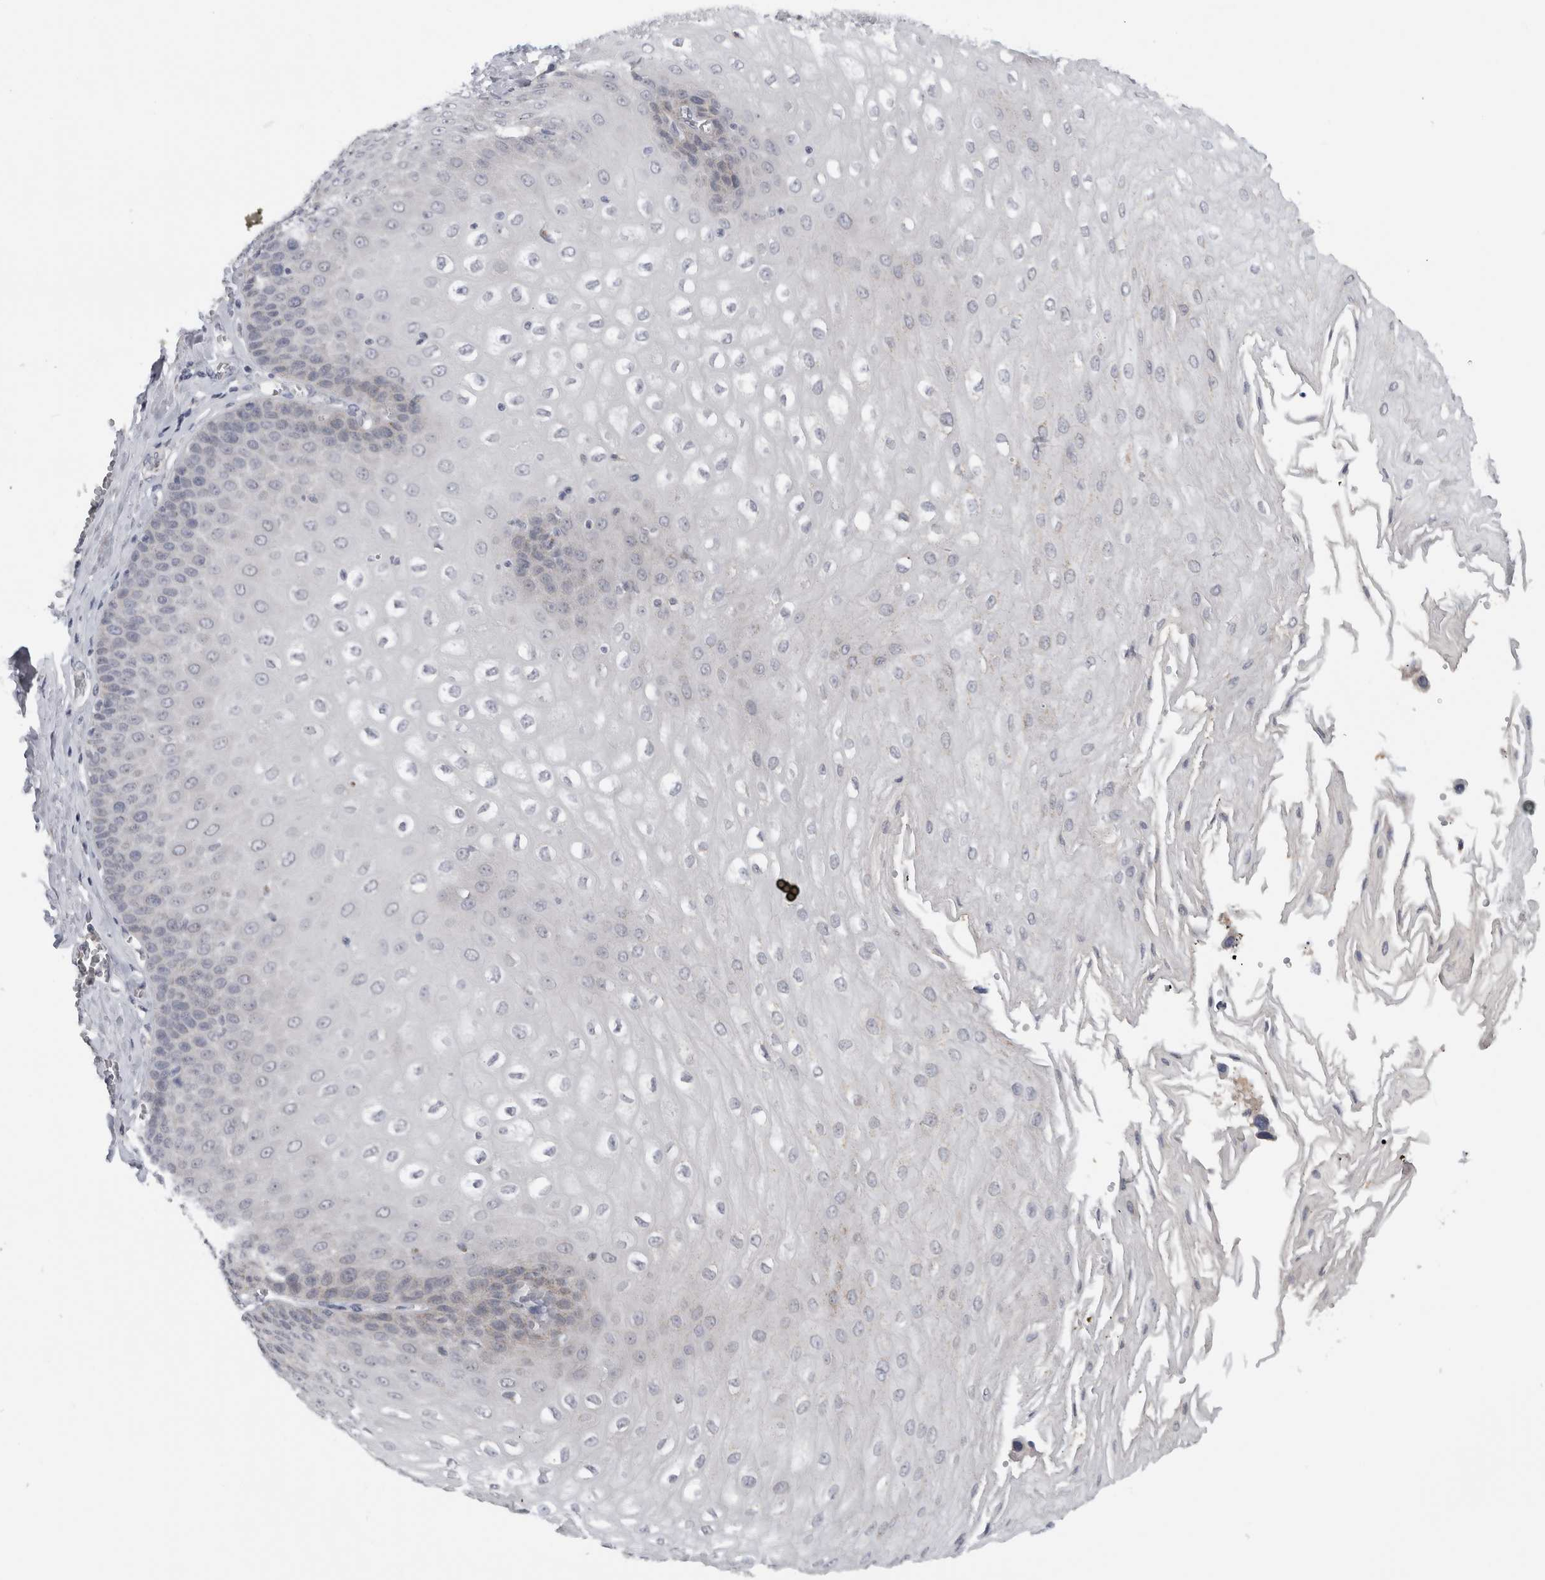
{"staining": {"intensity": "negative", "quantity": "none", "location": "none"}, "tissue": "esophagus", "cell_type": "Squamous epithelial cells", "image_type": "normal", "snomed": [{"axis": "morphology", "description": "Normal tissue, NOS"}, {"axis": "topography", "description": "Esophagus"}], "caption": "Immunohistochemical staining of benign esophagus displays no significant expression in squamous epithelial cells. (Immunohistochemistry (ihc), brightfield microscopy, high magnification).", "gene": "MGAT1", "patient": {"sex": "male", "age": 60}}